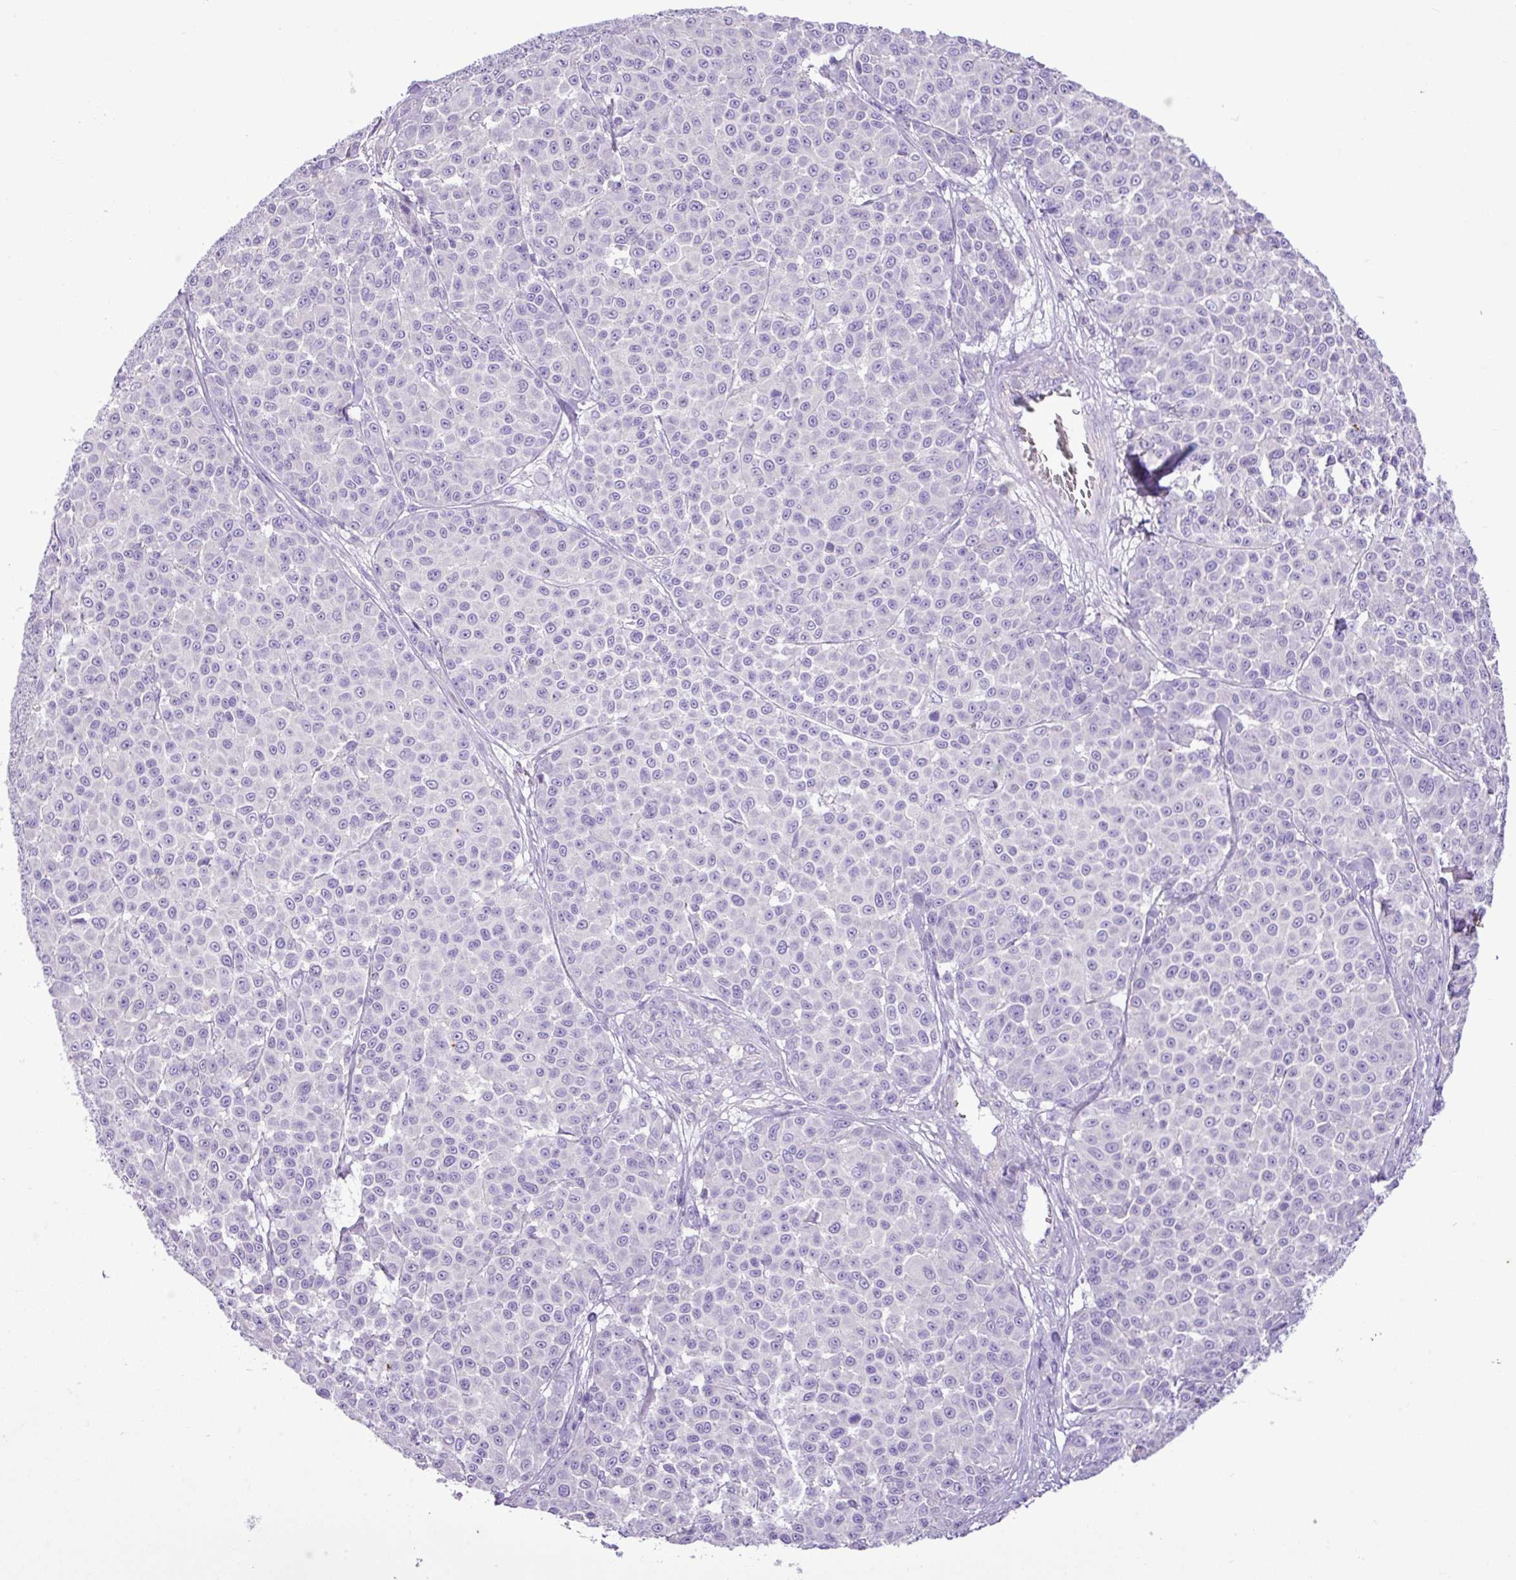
{"staining": {"intensity": "negative", "quantity": "none", "location": "none"}, "tissue": "melanoma", "cell_type": "Tumor cells", "image_type": "cancer", "snomed": [{"axis": "morphology", "description": "Malignant melanoma, NOS"}, {"axis": "topography", "description": "Skin"}], "caption": "An image of malignant melanoma stained for a protein demonstrates no brown staining in tumor cells. The staining was performed using DAB to visualize the protein expression in brown, while the nuclei were stained in blue with hematoxylin (Magnification: 20x).", "gene": "ZNF334", "patient": {"sex": "male", "age": 46}}